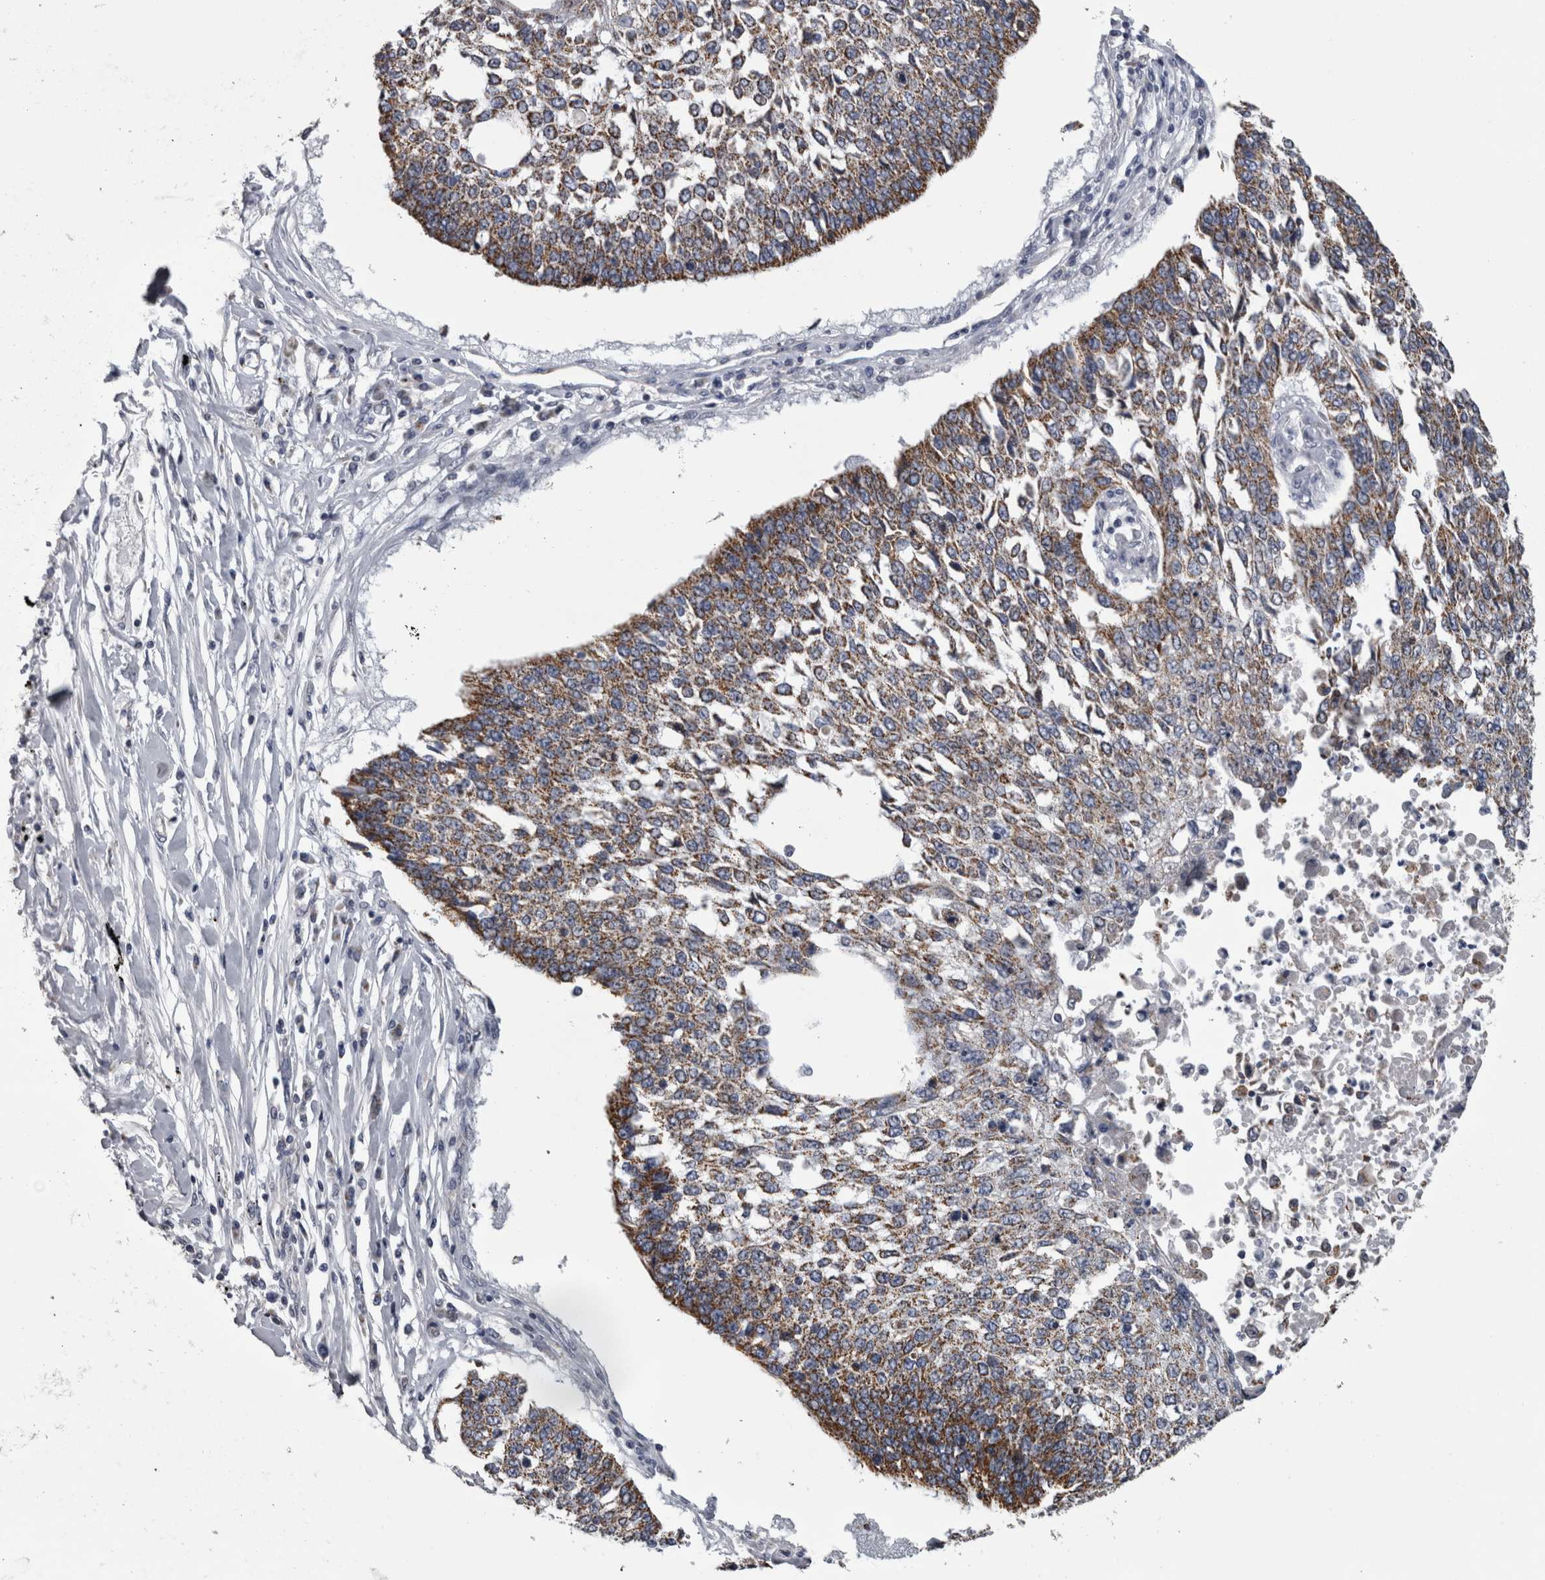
{"staining": {"intensity": "moderate", "quantity": ">75%", "location": "cytoplasmic/membranous"}, "tissue": "lung cancer", "cell_type": "Tumor cells", "image_type": "cancer", "snomed": [{"axis": "morphology", "description": "Normal tissue, NOS"}, {"axis": "morphology", "description": "Squamous cell carcinoma, NOS"}, {"axis": "topography", "description": "Cartilage tissue"}, {"axis": "topography", "description": "Bronchus"}, {"axis": "topography", "description": "Lung"}, {"axis": "topography", "description": "Peripheral nerve tissue"}], "caption": "An immunohistochemistry photomicrograph of neoplastic tissue is shown. Protein staining in brown labels moderate cytoplasmic/membranous positivity in lung squamous cell carcinoma within tumor cells.", "gene": "DBT", "patient": {"sex": "female", "age": 49}}